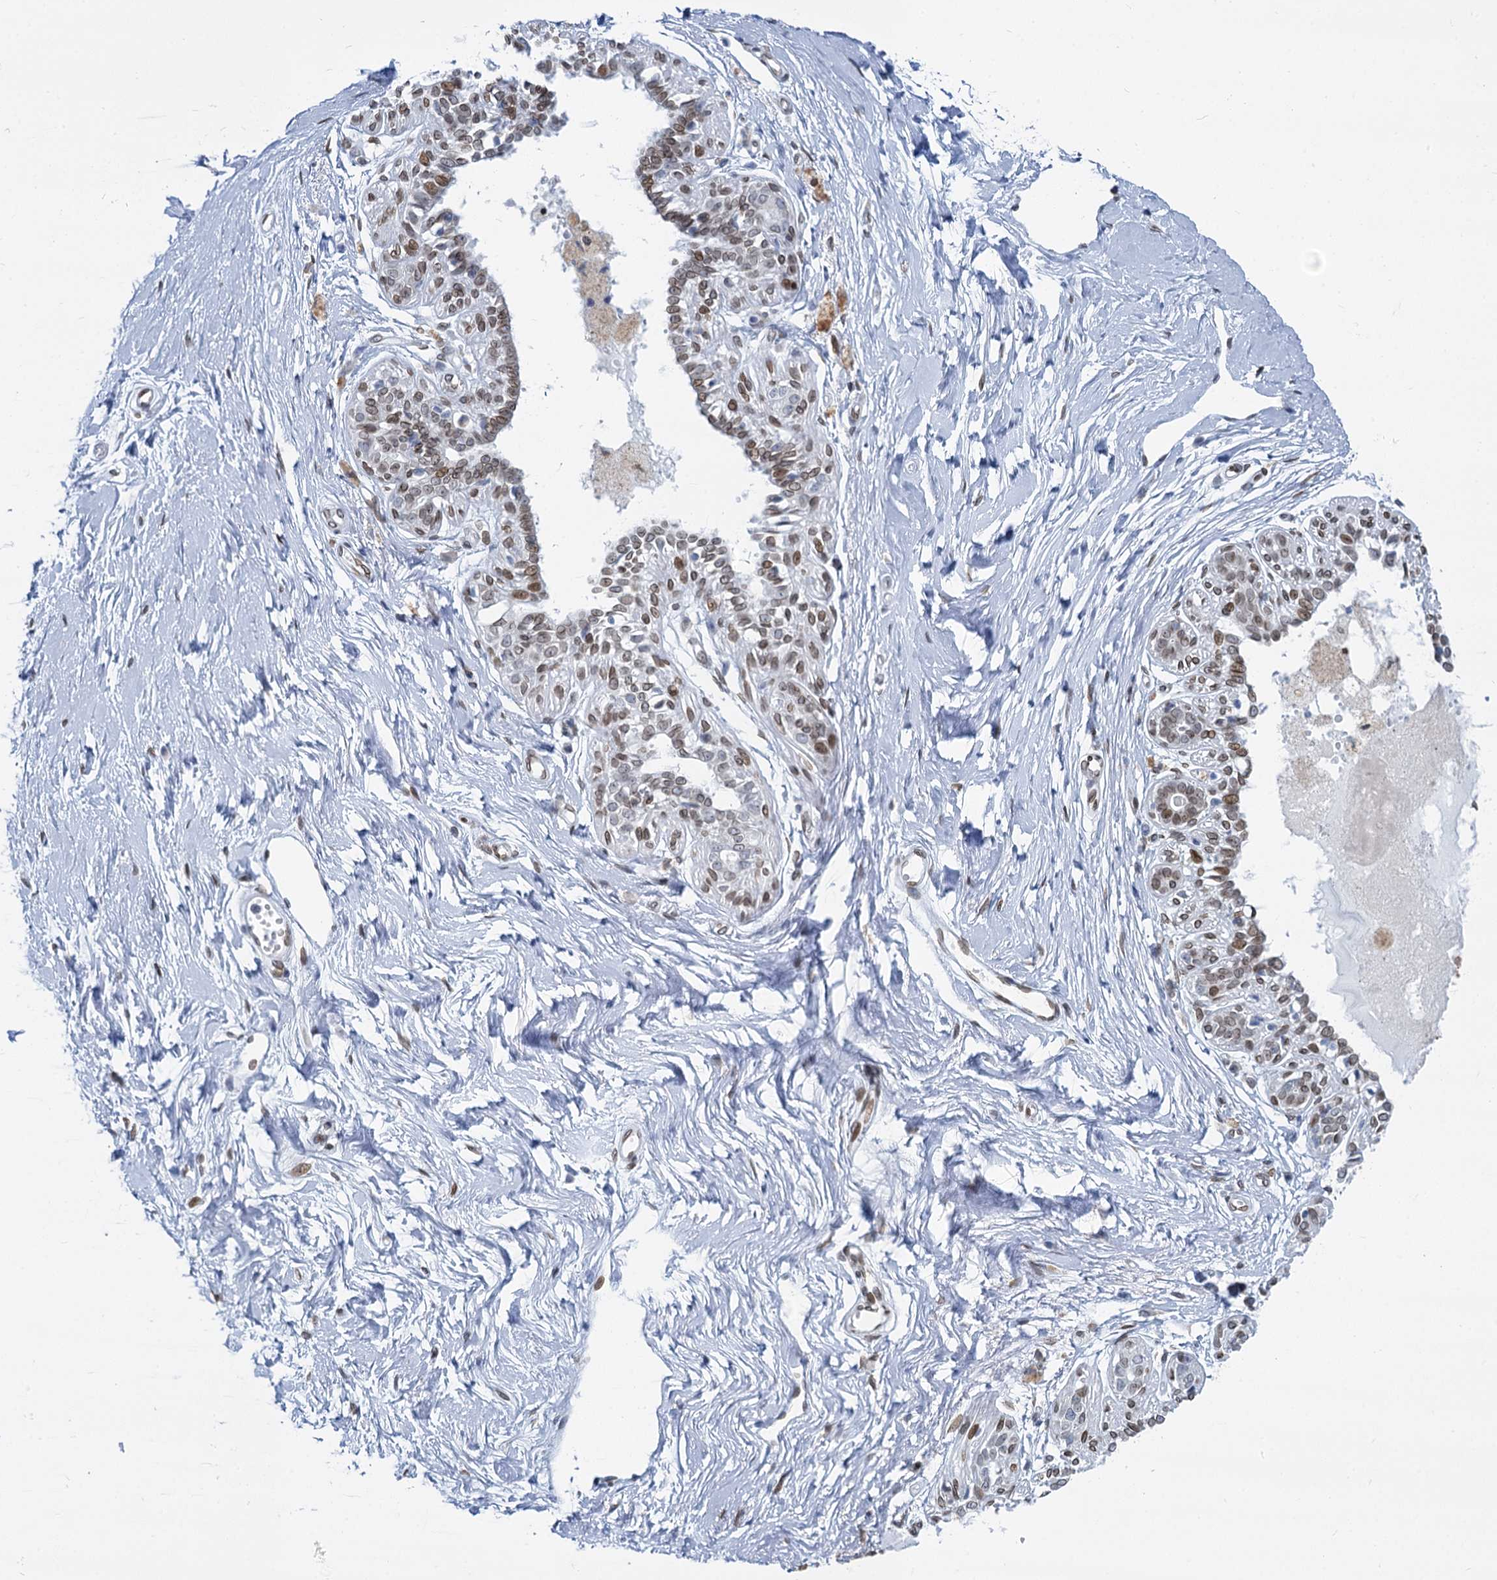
{"staining": {"intensity": "negative", "quantity": "none", "location": "none"}, "tissue": "breast", "cell_type": "Adipocytes", "image_type": "normal", "snomed": [{"axis": "morphology", "description": "Normal tissue, NOS"}, {"axis": "topography", "description": "Breast"}], "caption": "Immunohistochemistry of unremarkable breast shows no staining in adipocytes.", "gene": "PRSS35", "patient": {"sex": "female", "age": 45}}